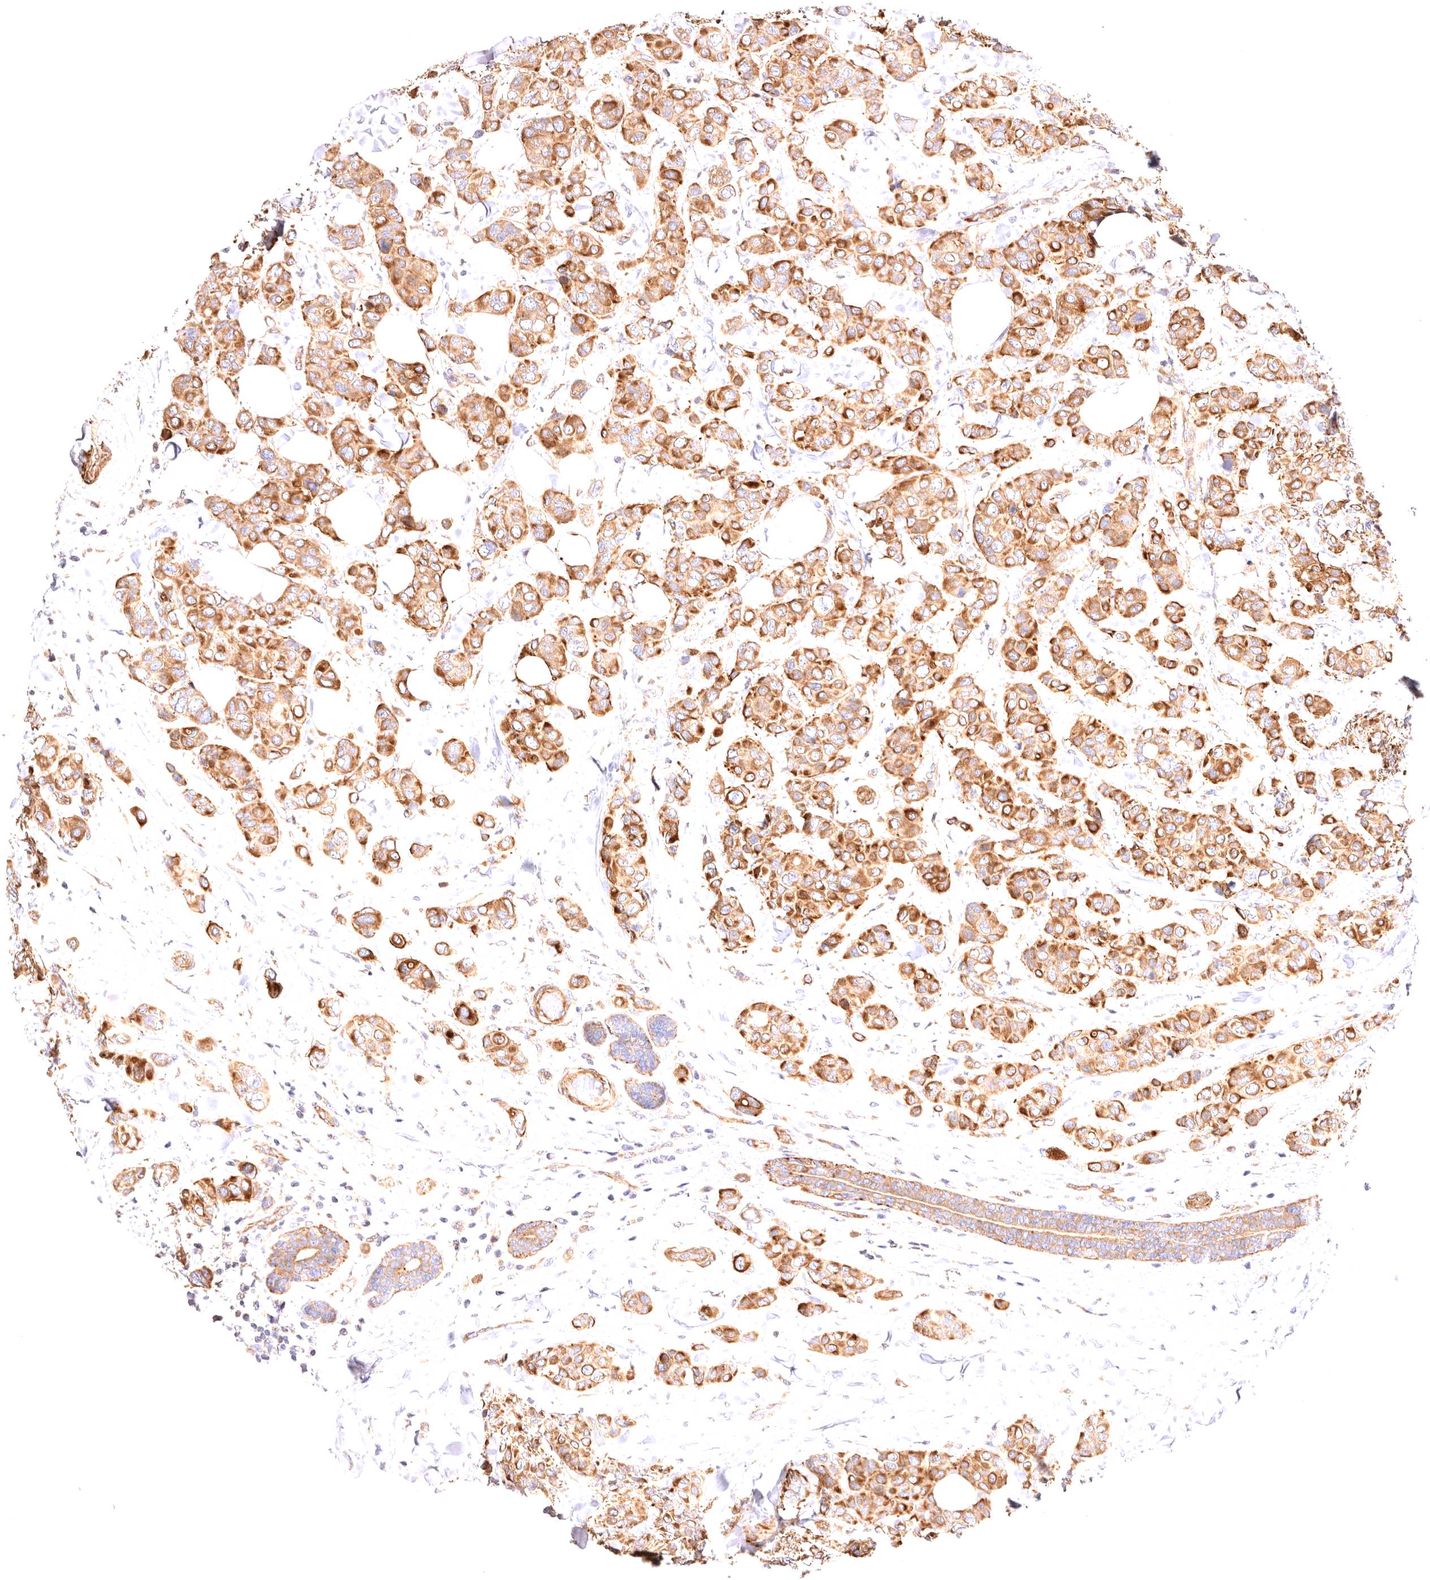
{"staining": {"intensity": "strong", "quantity": ">75%", "location": "cytoplasmic/membranous"}, "tissue": "breast cancer", "cell_type": "Tumor cells", "image_type": "cancer", "snomed": [{"axis": "morphology", "description": "Lobular carcinoma"}, {"axis": "topography", "description": "Breast"}], "caption": "Breast cancer stained with a protein marker displays strong staining in tumor cells.", "gene": "VPS45", "patient": {"sex": "female", "age": 51}}